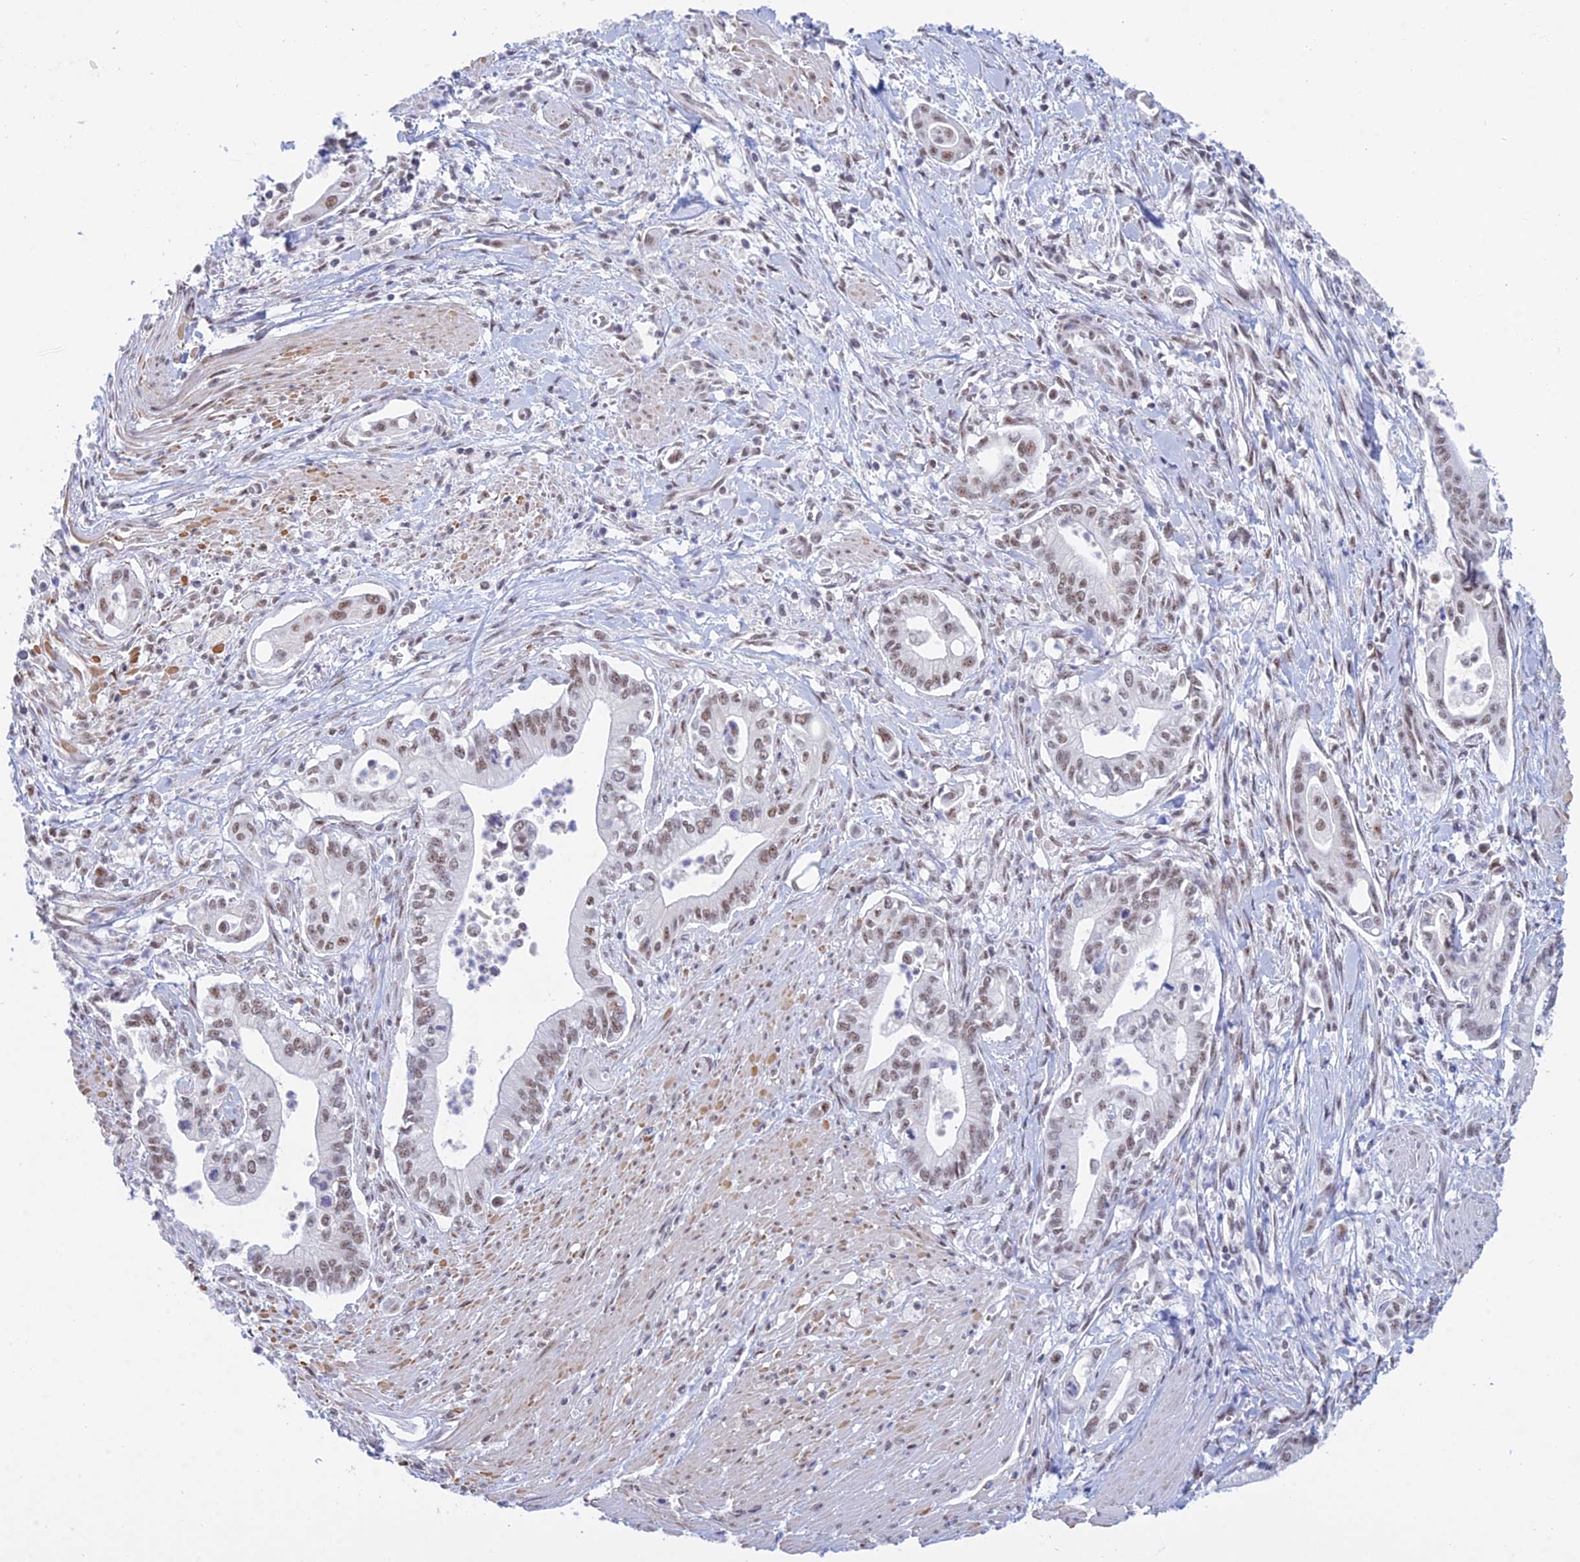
{"staining": {"intensity": "moderate", "quantity": ">75%", "location": "nuclear"}, "tissue": "pancreatic cancer", "cell_type": "Tumor cells", "image_type": "cancer", "snomed": [{"axis": "morphology", "description": "Adenocarcinoma, NOS"}, {"axis": "topography", "description": "Pancreas"}], "caption": "This image displays pancreatic adenocarcinoma stained with immunohistochemistry to label a protein in brown. The nuclear of tumor cells show moderate positivity for the protein. Nuclei are counter-stained blue.", "gene": "KLF14", "patient": {"sex": "male", "age": 78}}